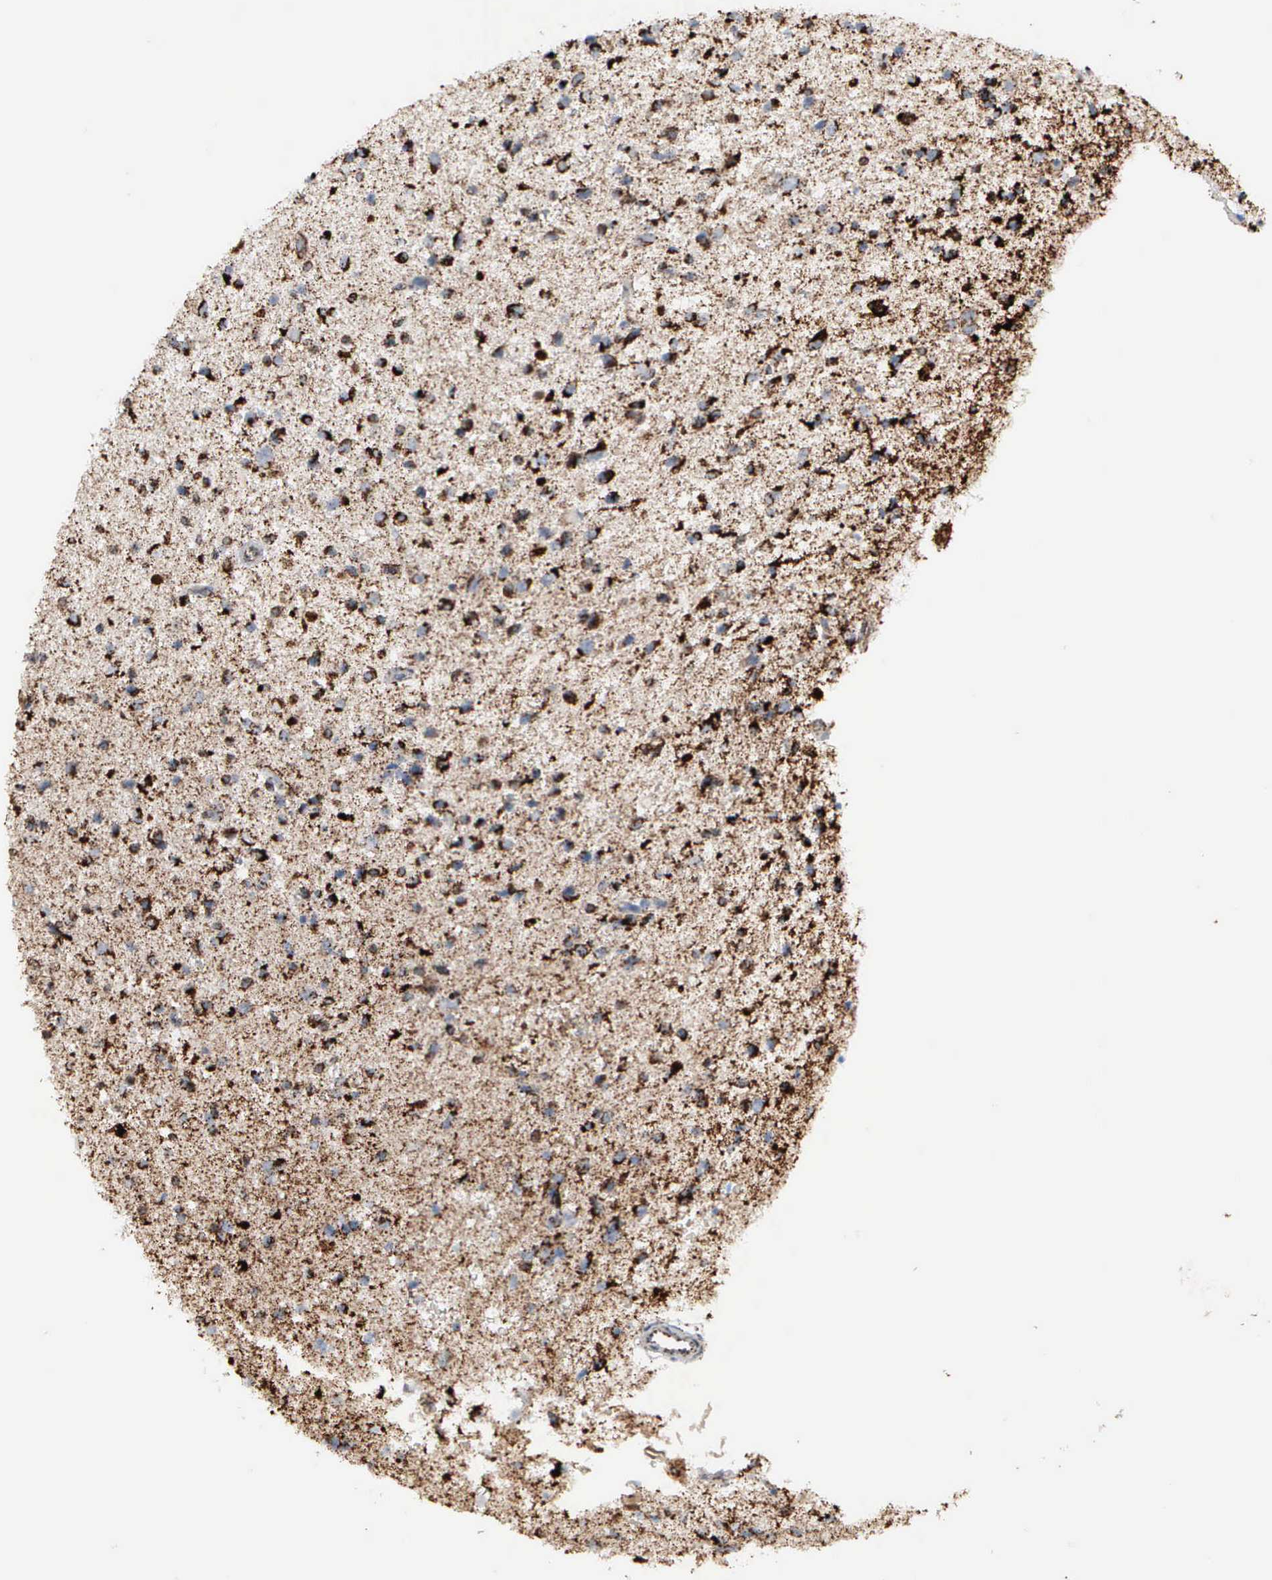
{"staining": {"intensity": "strong", "quantity": ">75%", "location": "cytoplasmic/membranous"}, "tissue": "glioma", "cell_type": "Tumor cells", "image_type": "cancer", "snomed": [{"axis": "morphology", "description": "Glioma, malignant, Low grade"}, {"axis": "topography", "description": "Brain"}], "caption": "This micrograph demonstrates IHC staining of human glioma, with high strong cytoplasmic/membranous staining in about >75% of tumor cells.", "gene": "HSPA9", "patient": {"sex": "female", "age": 46}}